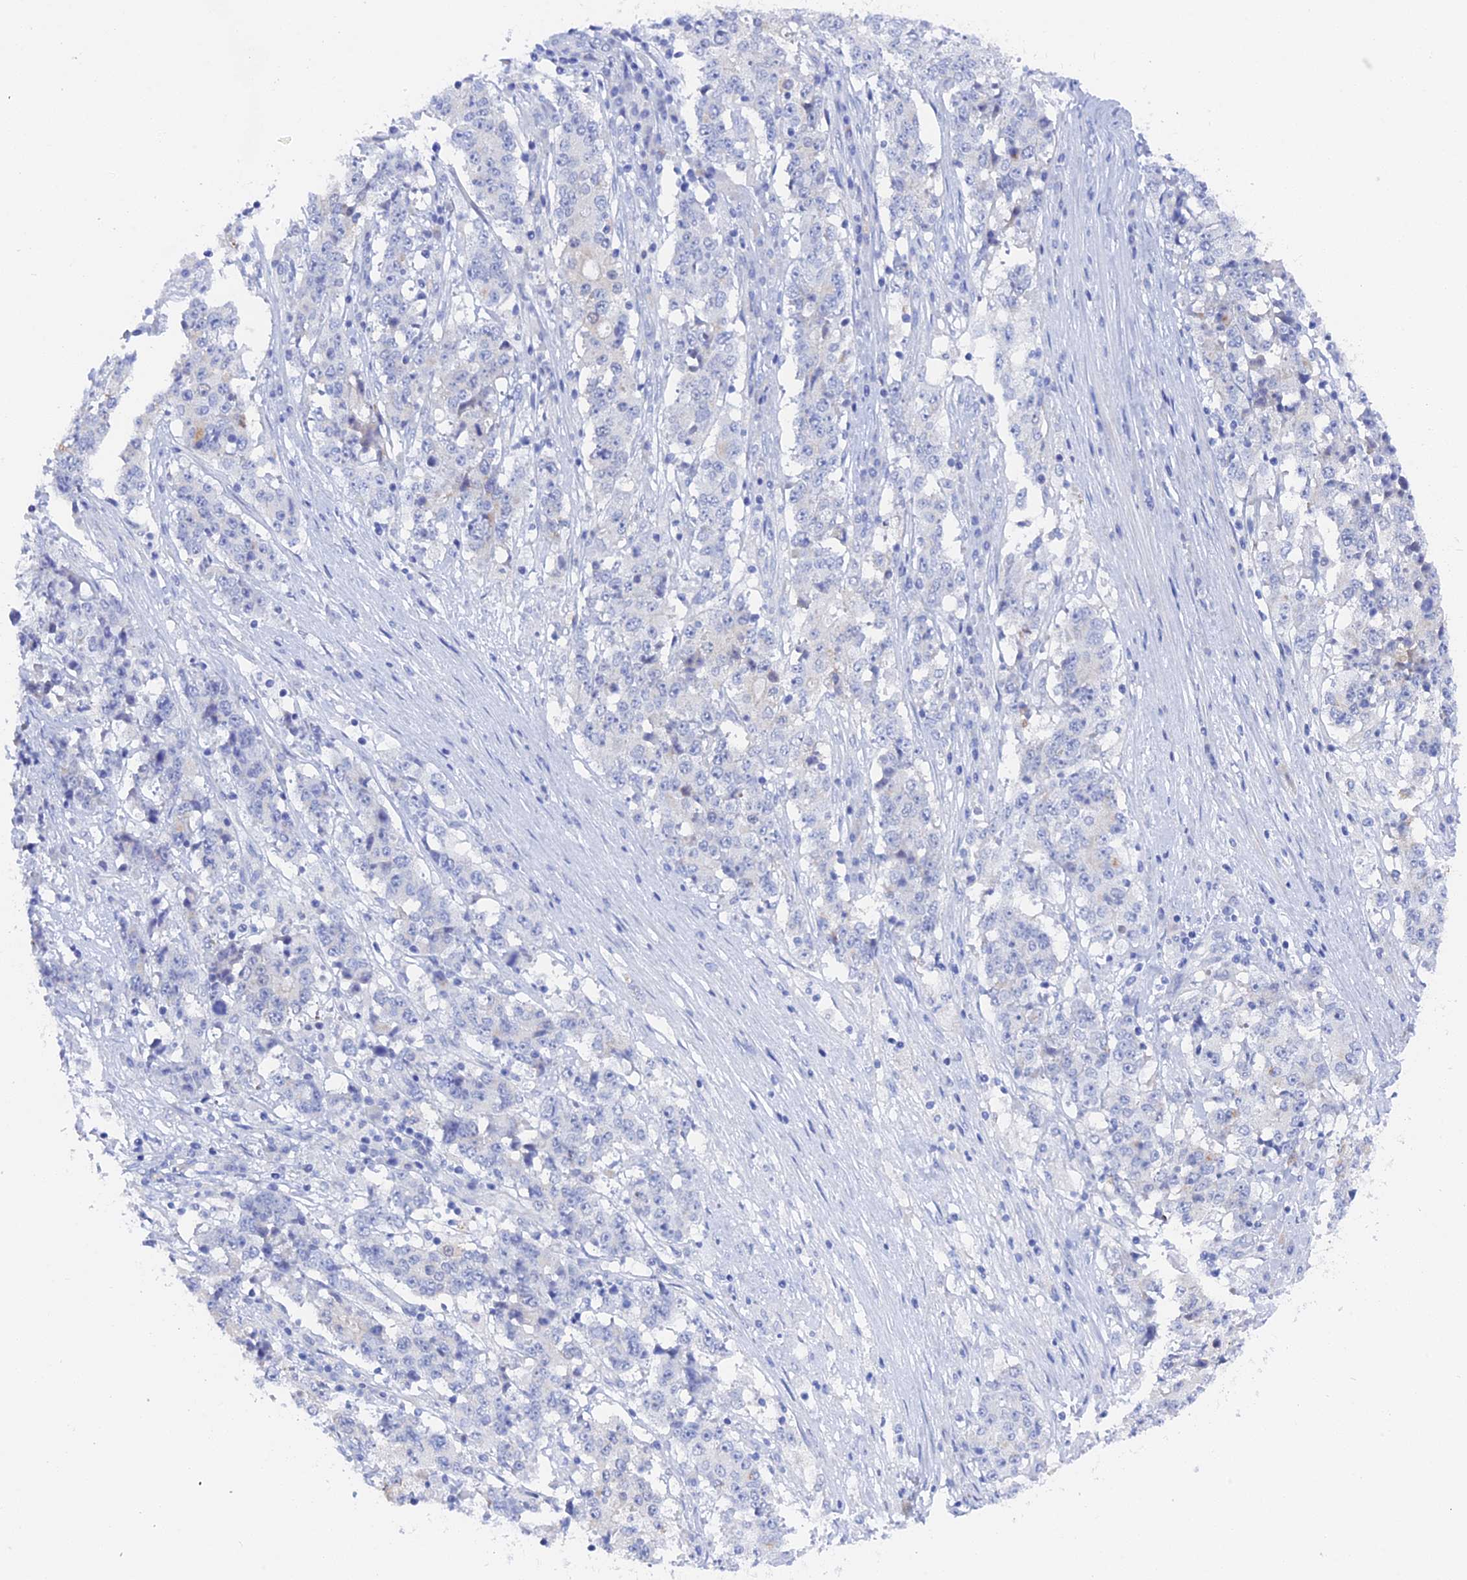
{"staining": {"intensity": "negative", "quantity": "none", "location": "none"}, "tissue": "stomach cancer", "cell_type": "Tumor cells", "image_type": "cancer", "snomed": [{"axis": "morphology", "description": "Adenocarcinoma, NOS"}, {"axis": "topography", "description": "Stomach"}], "caption": "Tumor cells are negative for protein expression in human stomach adenocarcinoma.", "gene": "DACT3", "patient": {"sex": "male", "age": 59}}